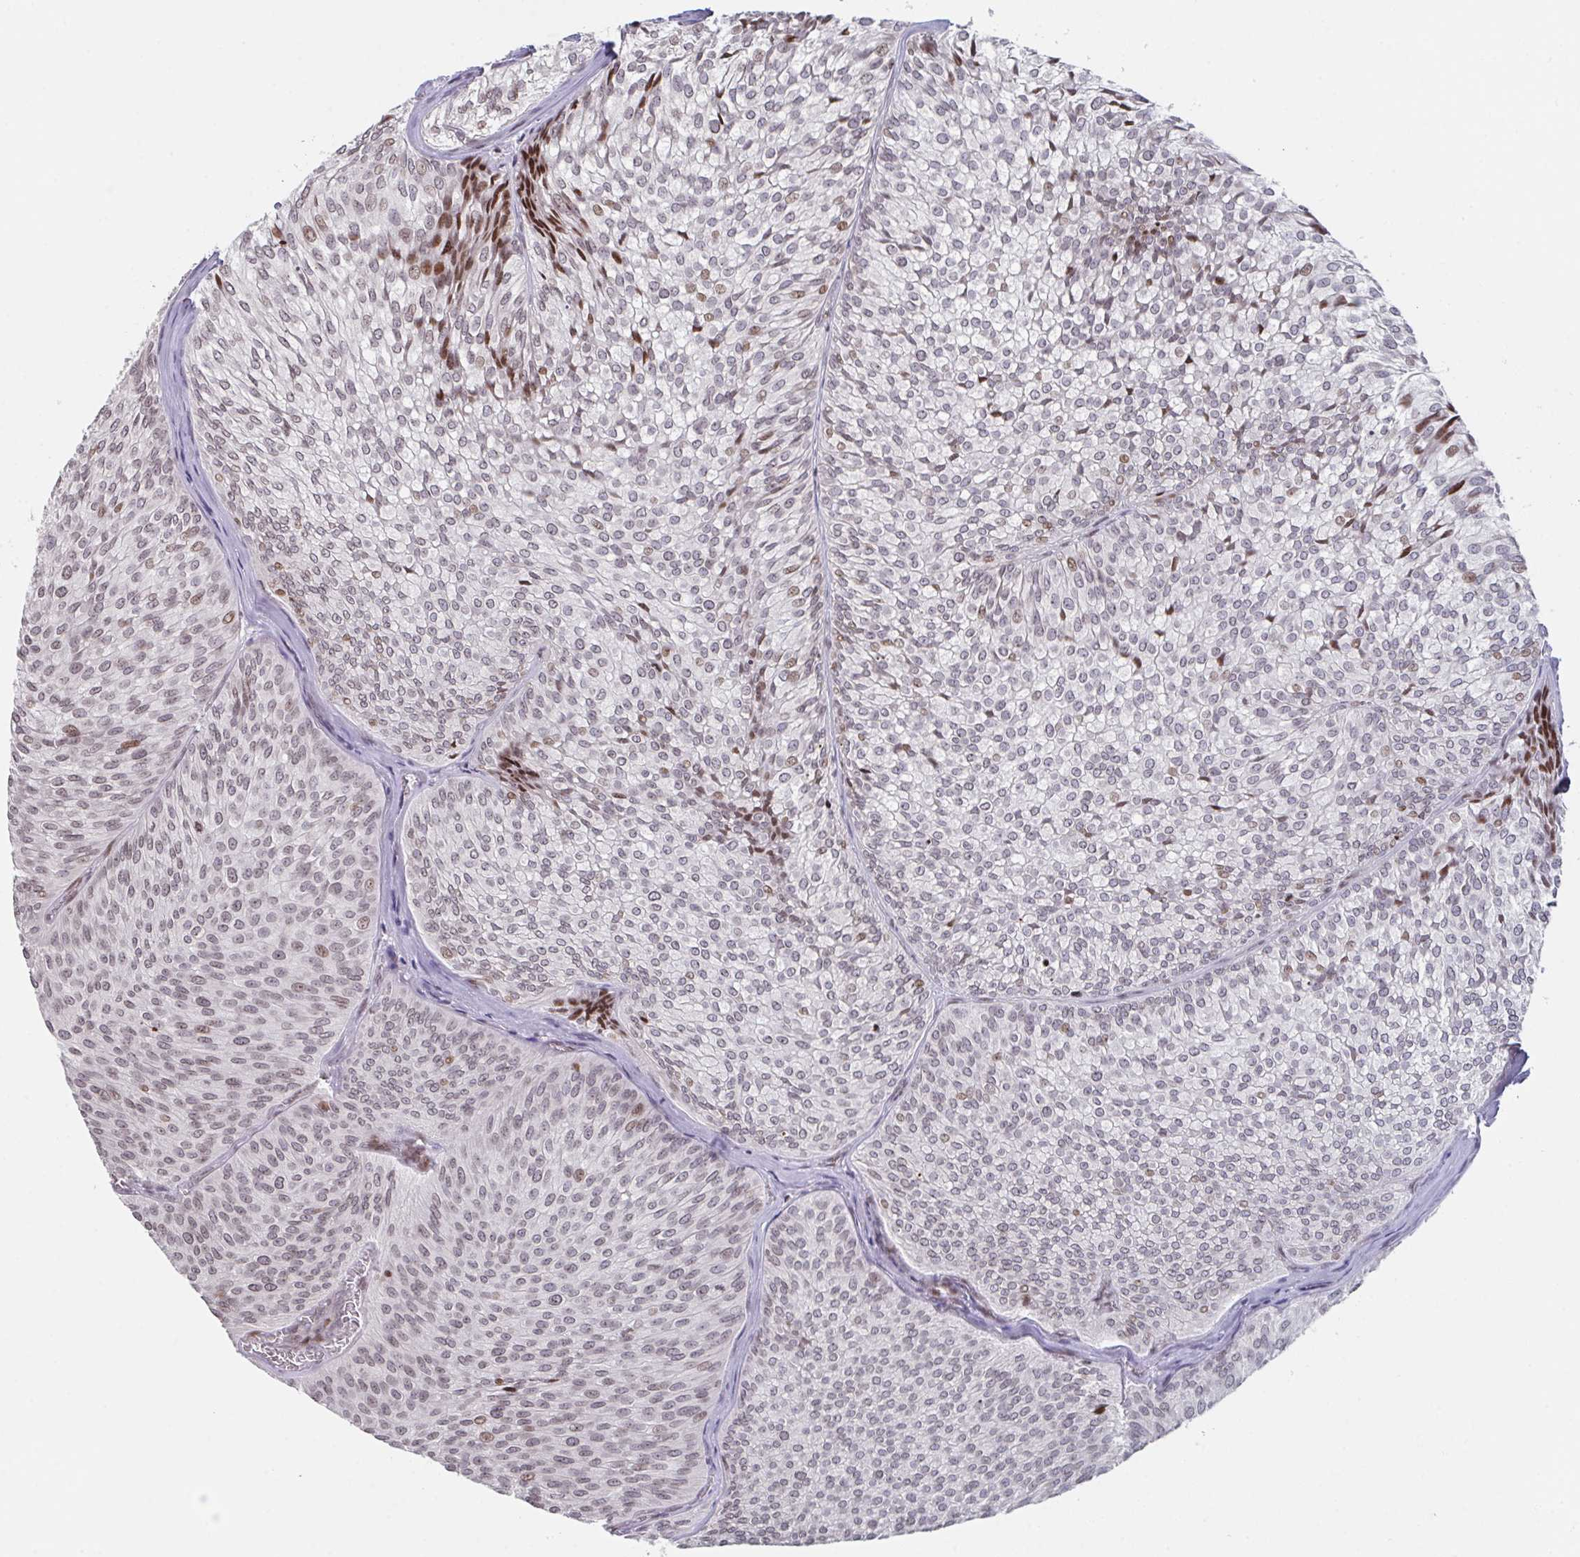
{"staining": {"intensity": "moderate", "quantity": "<25%", "location": "nuclear"}, "tissue": "urothelial cancer", "cell_type": "Tumor cells", "image_type": "cancer", "snomed": [{"axis": "morphology", "description": "Urothelial carcinoma, Low grade"}, {"axis": "topography", "description": "Urinary bladder"}], "caption": "A micrograph of human urothelial cancer stained for a protein reveals moderate nuclear brown staining in tumor cells. (Stains: DAB (3,3'-diaminobenzidine) in brown, nuclei in blue, Microscopy: brightfield microscopy at high magnification).", "gene": "PCDHB8", "patient": {"sex": "male", "age": 91}}